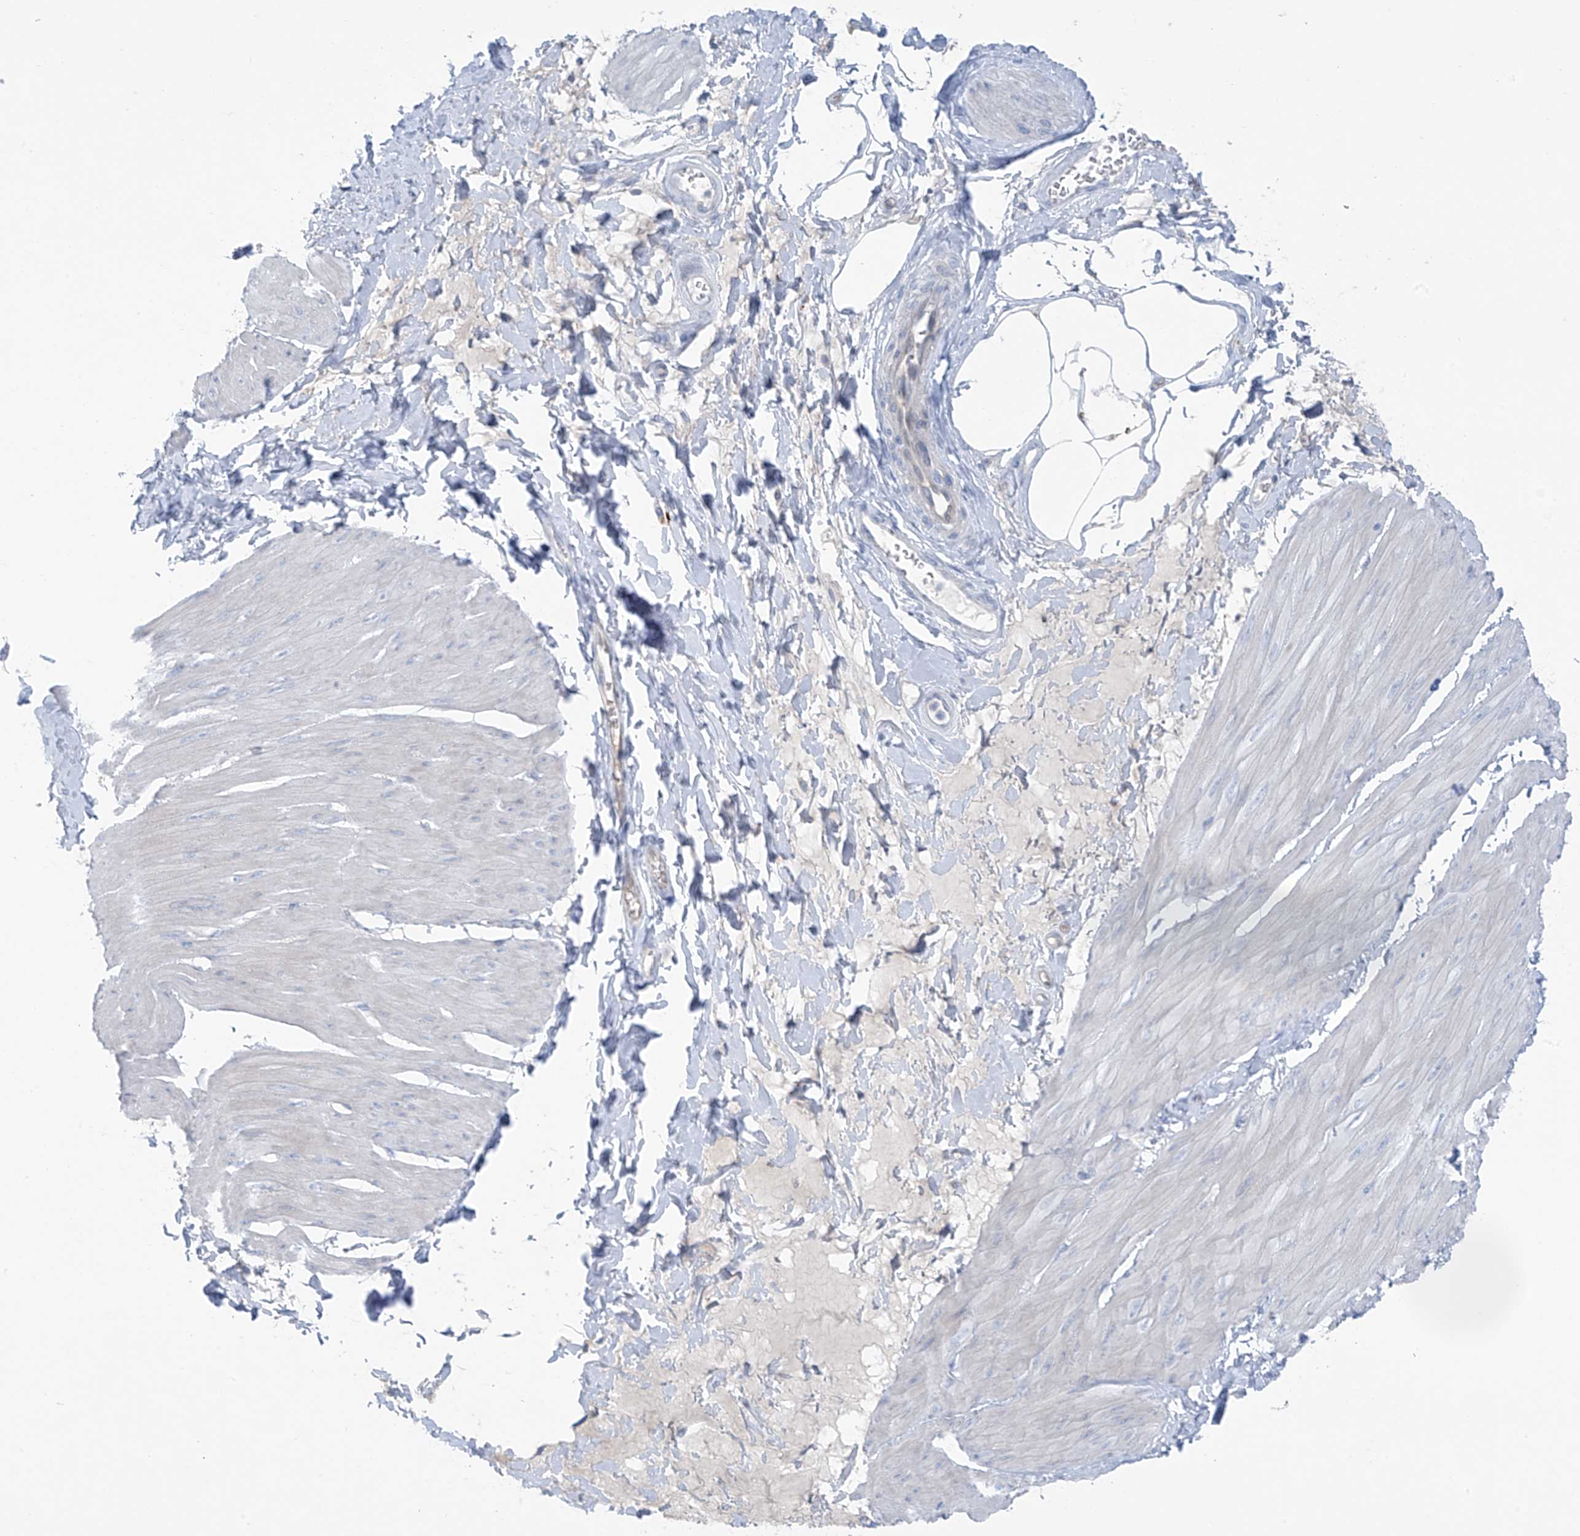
{"staining": {"intensity": "negative", "quantity": "none", "location": "none"}, "tissue": "smooth muscle", "cell_type": "Smooth muscle cells", "image_type": "normal", "snomed": [{"axis": "morphology", "description": "Urothelial carcinoma, High grade"}, {"axis": "topography", "description": "Urinary bladder"}], "caption": "IHC of benign smooth muscle shows no expression in smooth muscle cells.", "gene": "ZNF793", "patient": {"sex": "male", "age": 46}}